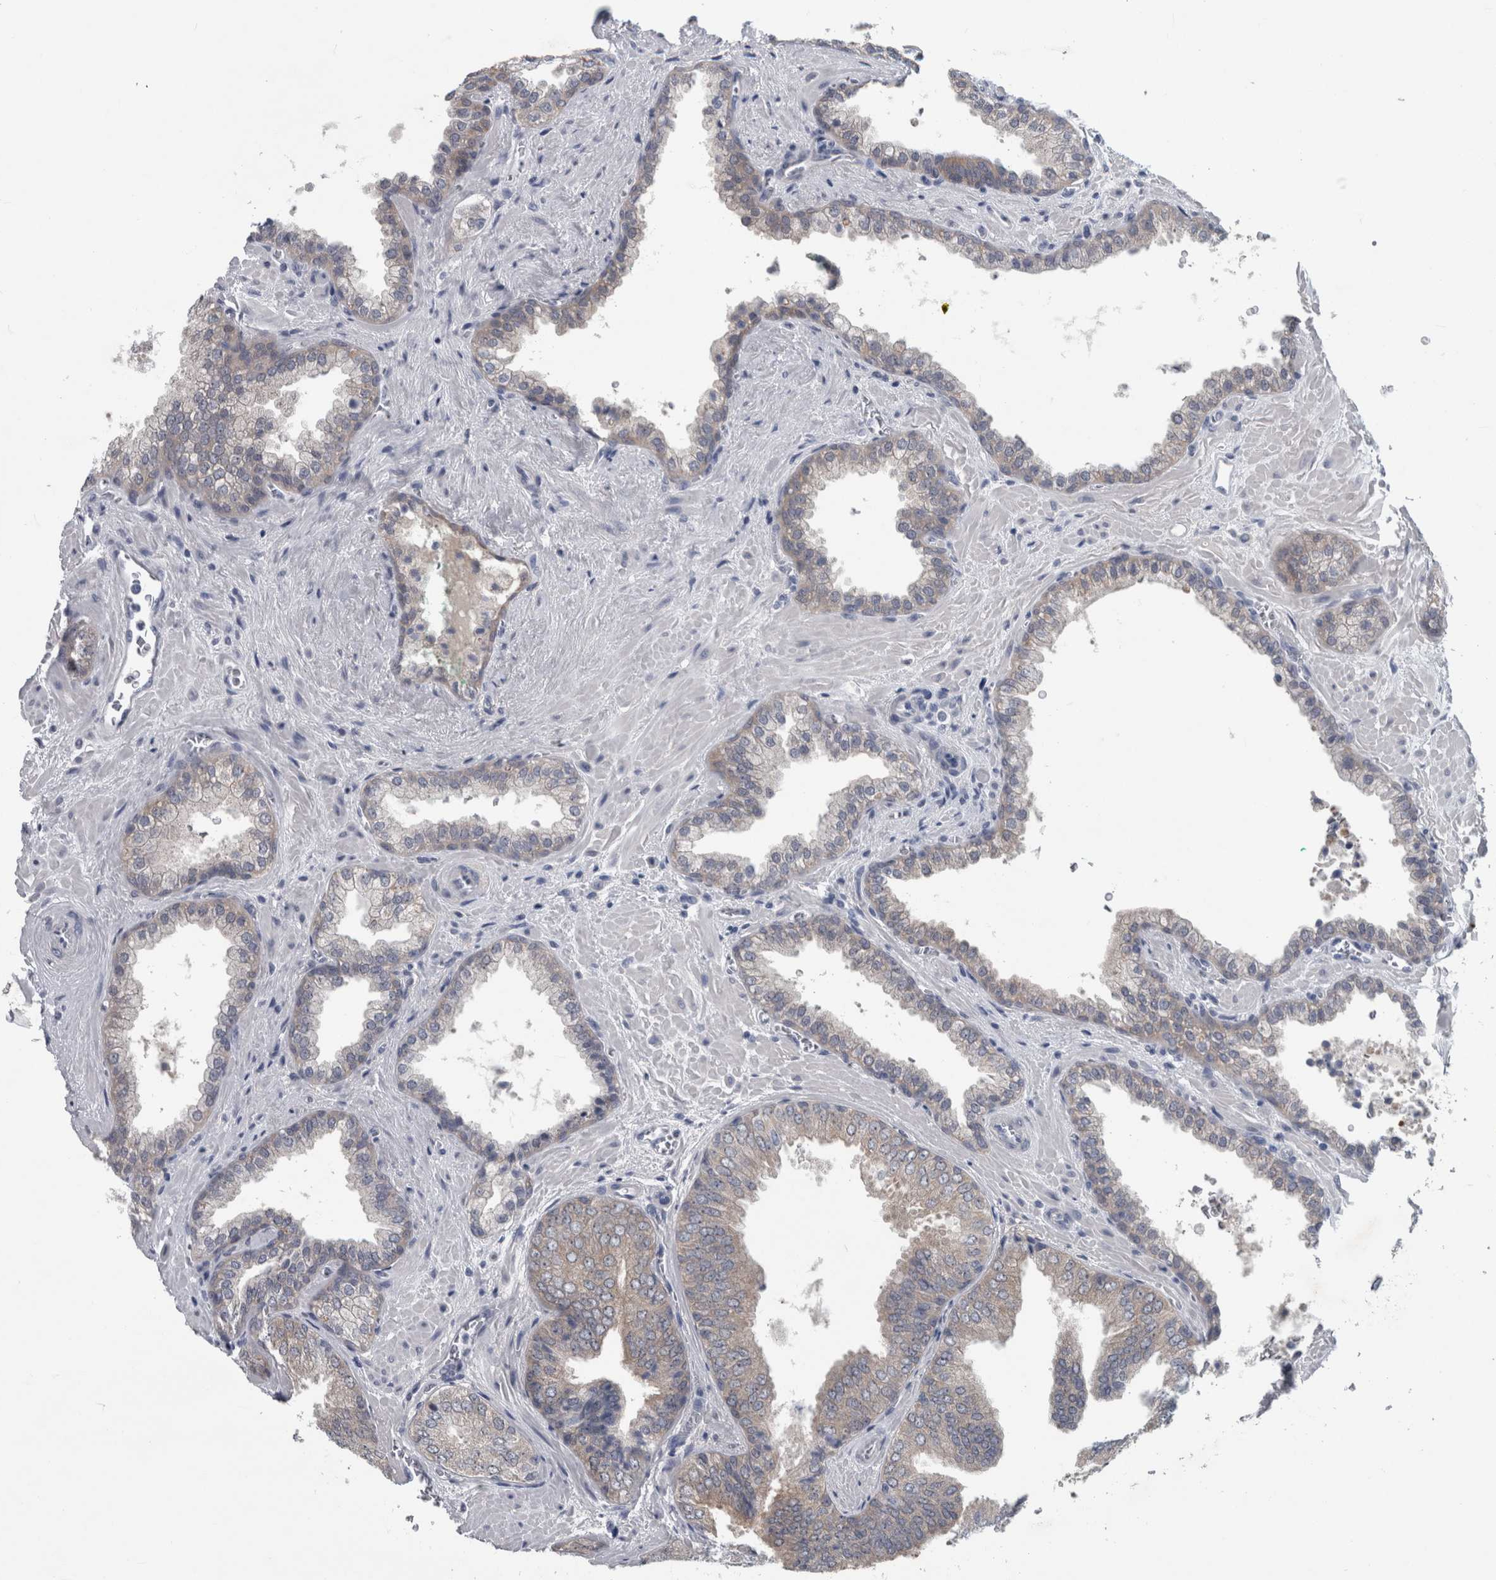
{"staining": {"intensity": "negative", "quantity": "none", "location": "none"}, "tissue": "prostate cancer", "cell_type": "Tumor cells", "image_type": "cancer", "snomed": [{"axis": "morphology", "description": "Adenocarcinoma, Low grade"}, {"axis": "topography", "description": "Prostate"}], "caption": "A high-resolution photomicrograph shows immunohistochemistry (IHC) staining of low-grade adenocarcinoma (prostate), which exhibits no significant expression in tumor cells.", "gene": "FAM83H", "patient": {"sex": "male", "age": 71}}